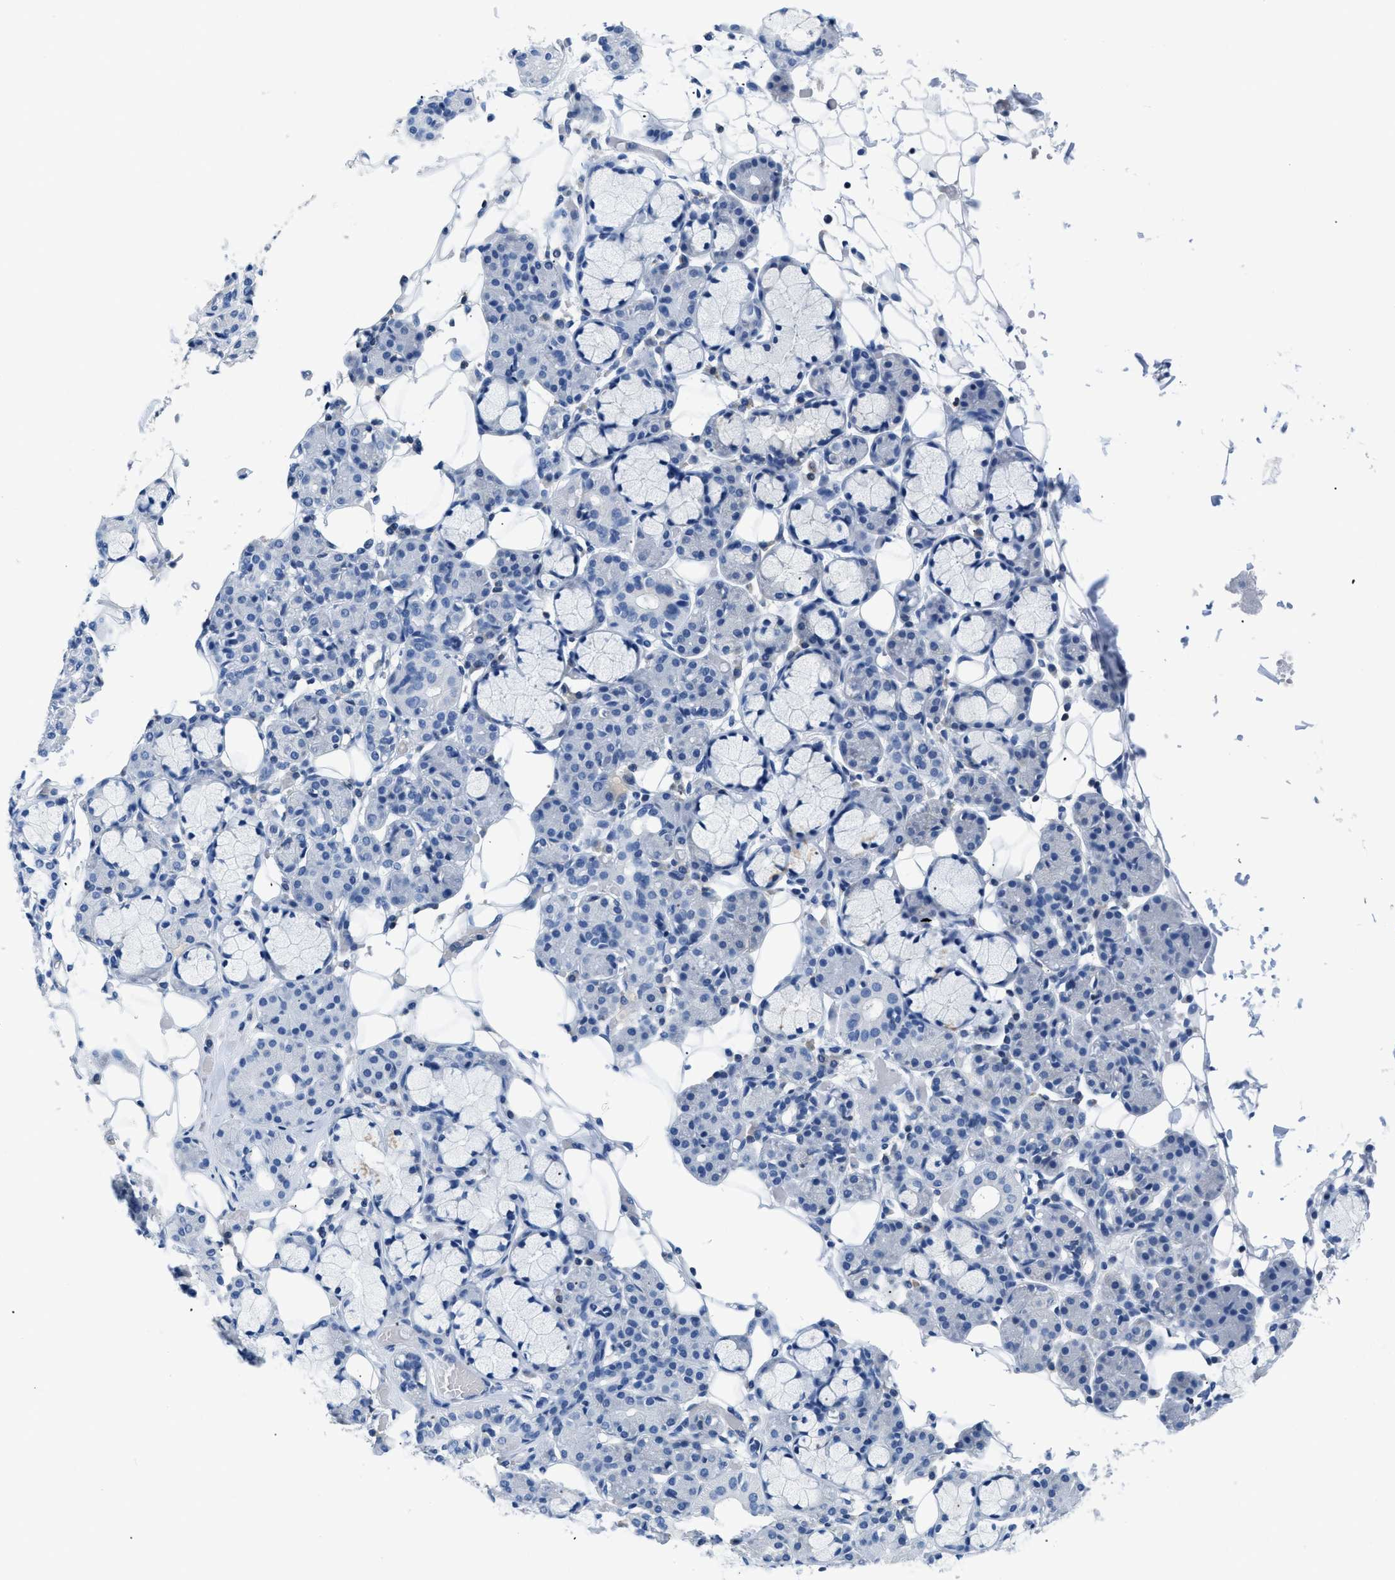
{"staining": {"intensity": "negative", "quantity": "none", "location": "none"}, "tissue": "salivary gland", "cell_type": "Glandular cells", "image_type": "normal", "snomed": [{"axis": "morphology", "description": "Normal tissue, NOS"}, {"axis": "topography", "description": "Salivary gland"}], "caption": "An IHC micrograph of normal salivary gland is shown. There is no staining in glandular cells of salivary gland.", "gene": "NFATC2", "patient": {"sex": "male", "age": 63}}